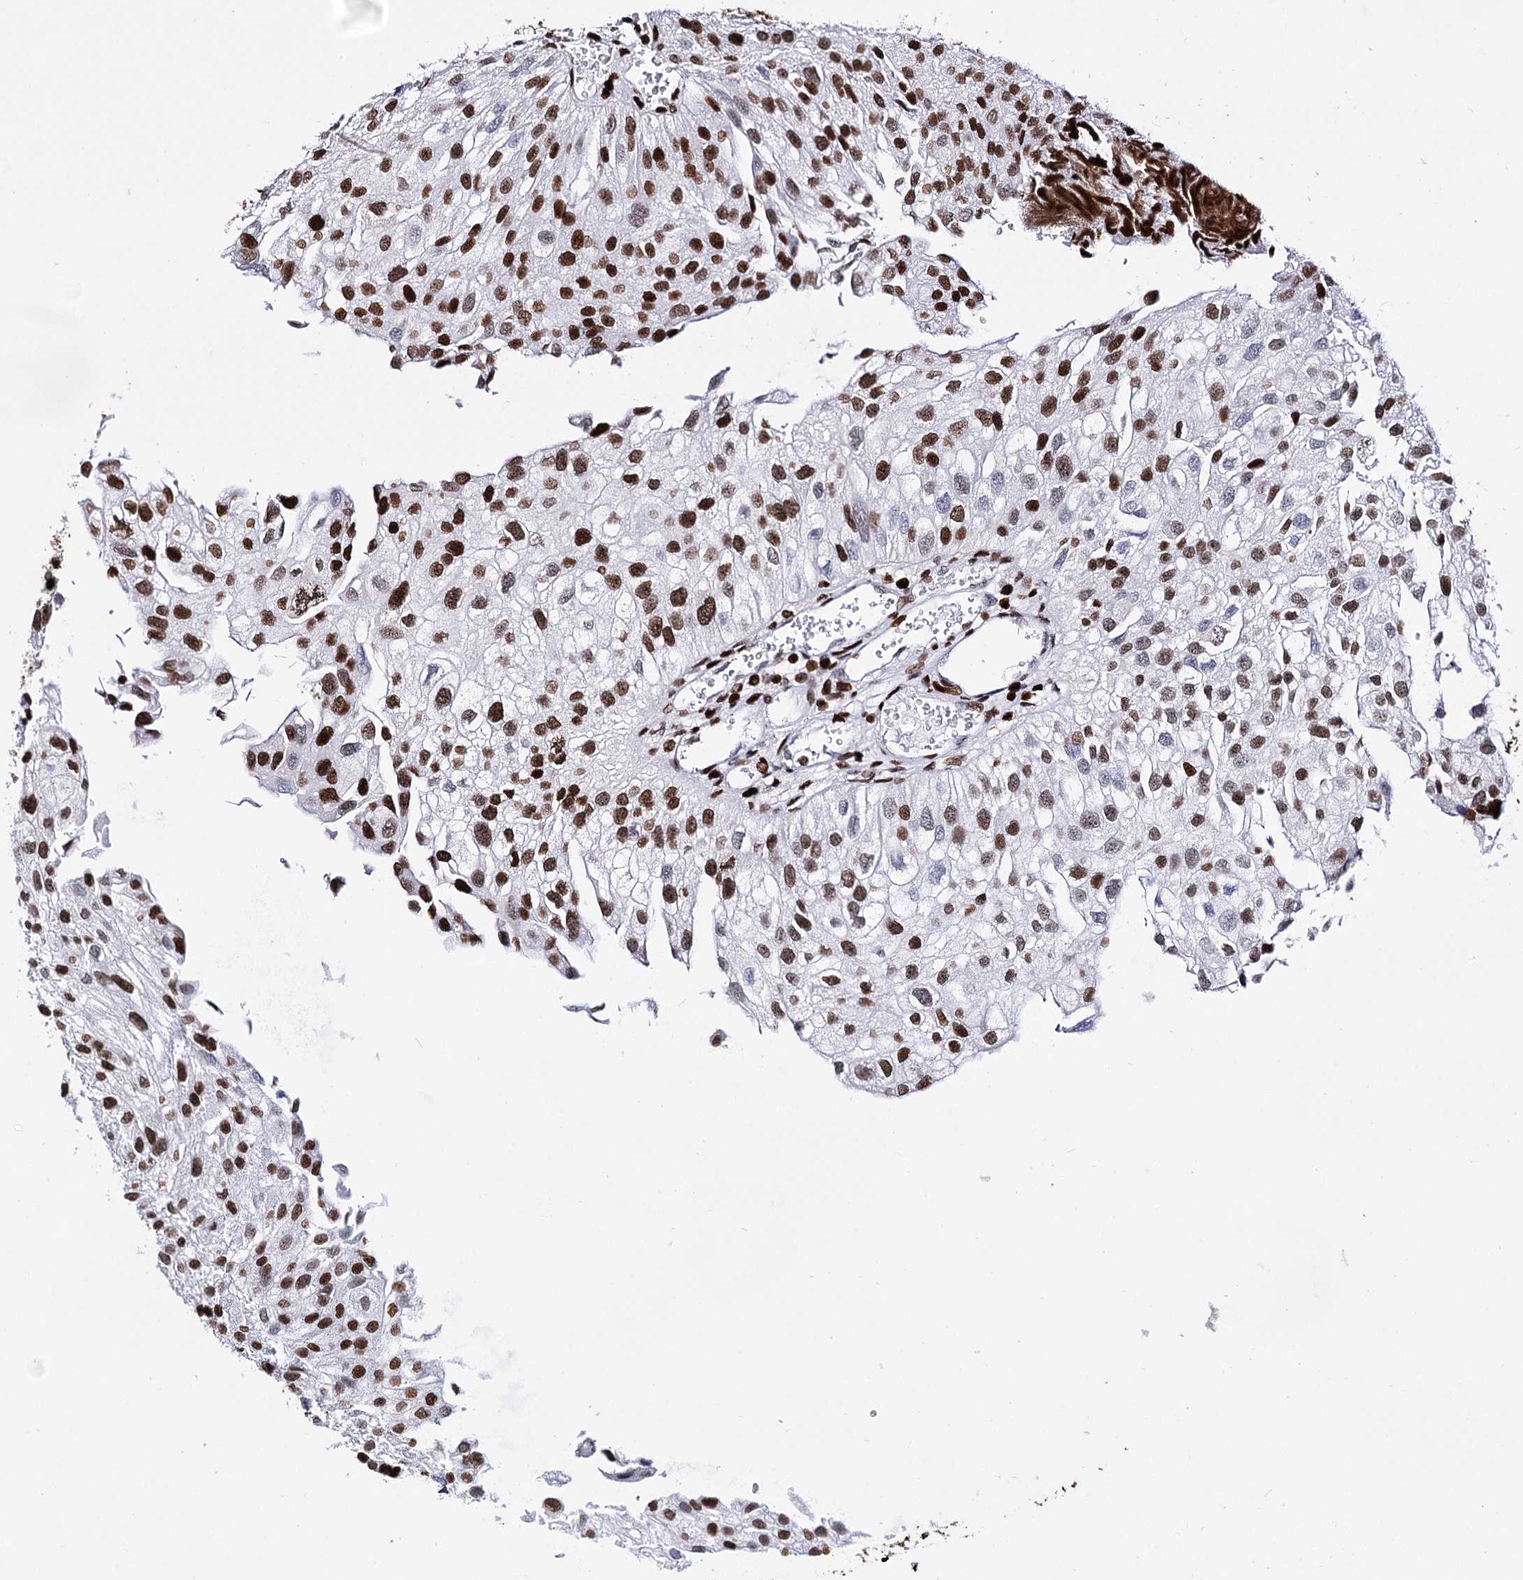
{"staining": {"intensity": "moderate", "quantity": ">75%", "location": "nuclear"}, "tissue": "urothelial cancer", "cell_type": "Tumor cells", "image_type": "cancer", "snomed": [{"axis": "morphology", "description": "Urothelial carcinoma, Low grade"}, {"axis": "topography", "description": "Urinary bladder"}], "caption": "The micrograph shows immunohistochemical staining of urothelial carcinoma (low-grade). There is moderate nuclear positivity is appreciated in approximately >75% of tumor cells. (DAB (3,3'-diaminobenzidine) IHC with brightfield microscopy, high magnification).", "gene": "HMGB2", "patient": {"sex": "female", "age": 89}}